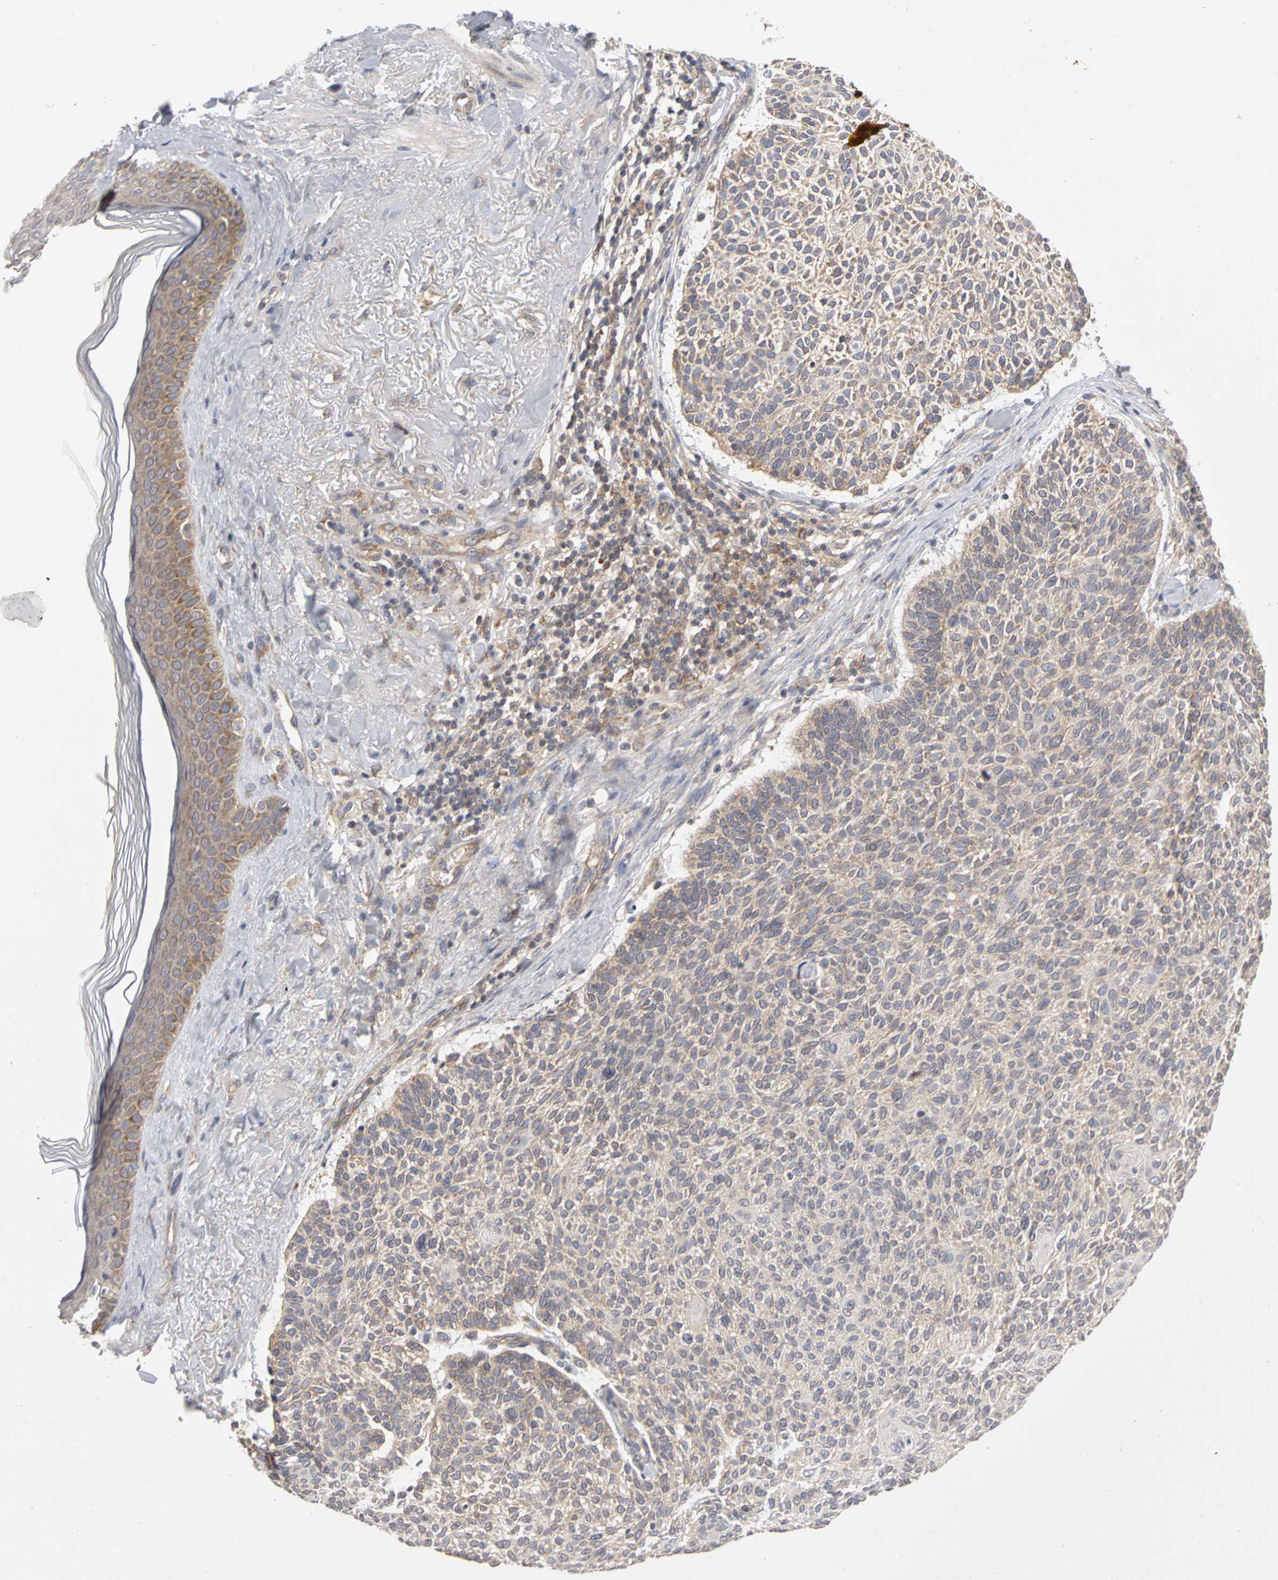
{"staining": {"intensity": "weak", "quantity": ">75%", "location": "cytoplasmic/membranous"}, "tissue": "skin cancer", "cell_type": "Tumor cells", "image_type": "cancer", "snomed": [{"axis": "morphology", "description": "Normal tissue, NOS"}, {"axis": "morphology", "description": "Basal cell carcinoma"}, {"axis": "topography", "description": "Skin"}], "caption": "Weak cytoplasmic/membranous staining is seen in approximately >75% of tumor cells in skin cancer (basal cell carcinoma). Ihc stains the protein of interest in brown and the nuclei are stained blue.", "gene": "IRAK1", "patient": {"sex": "female", "age": 70}}